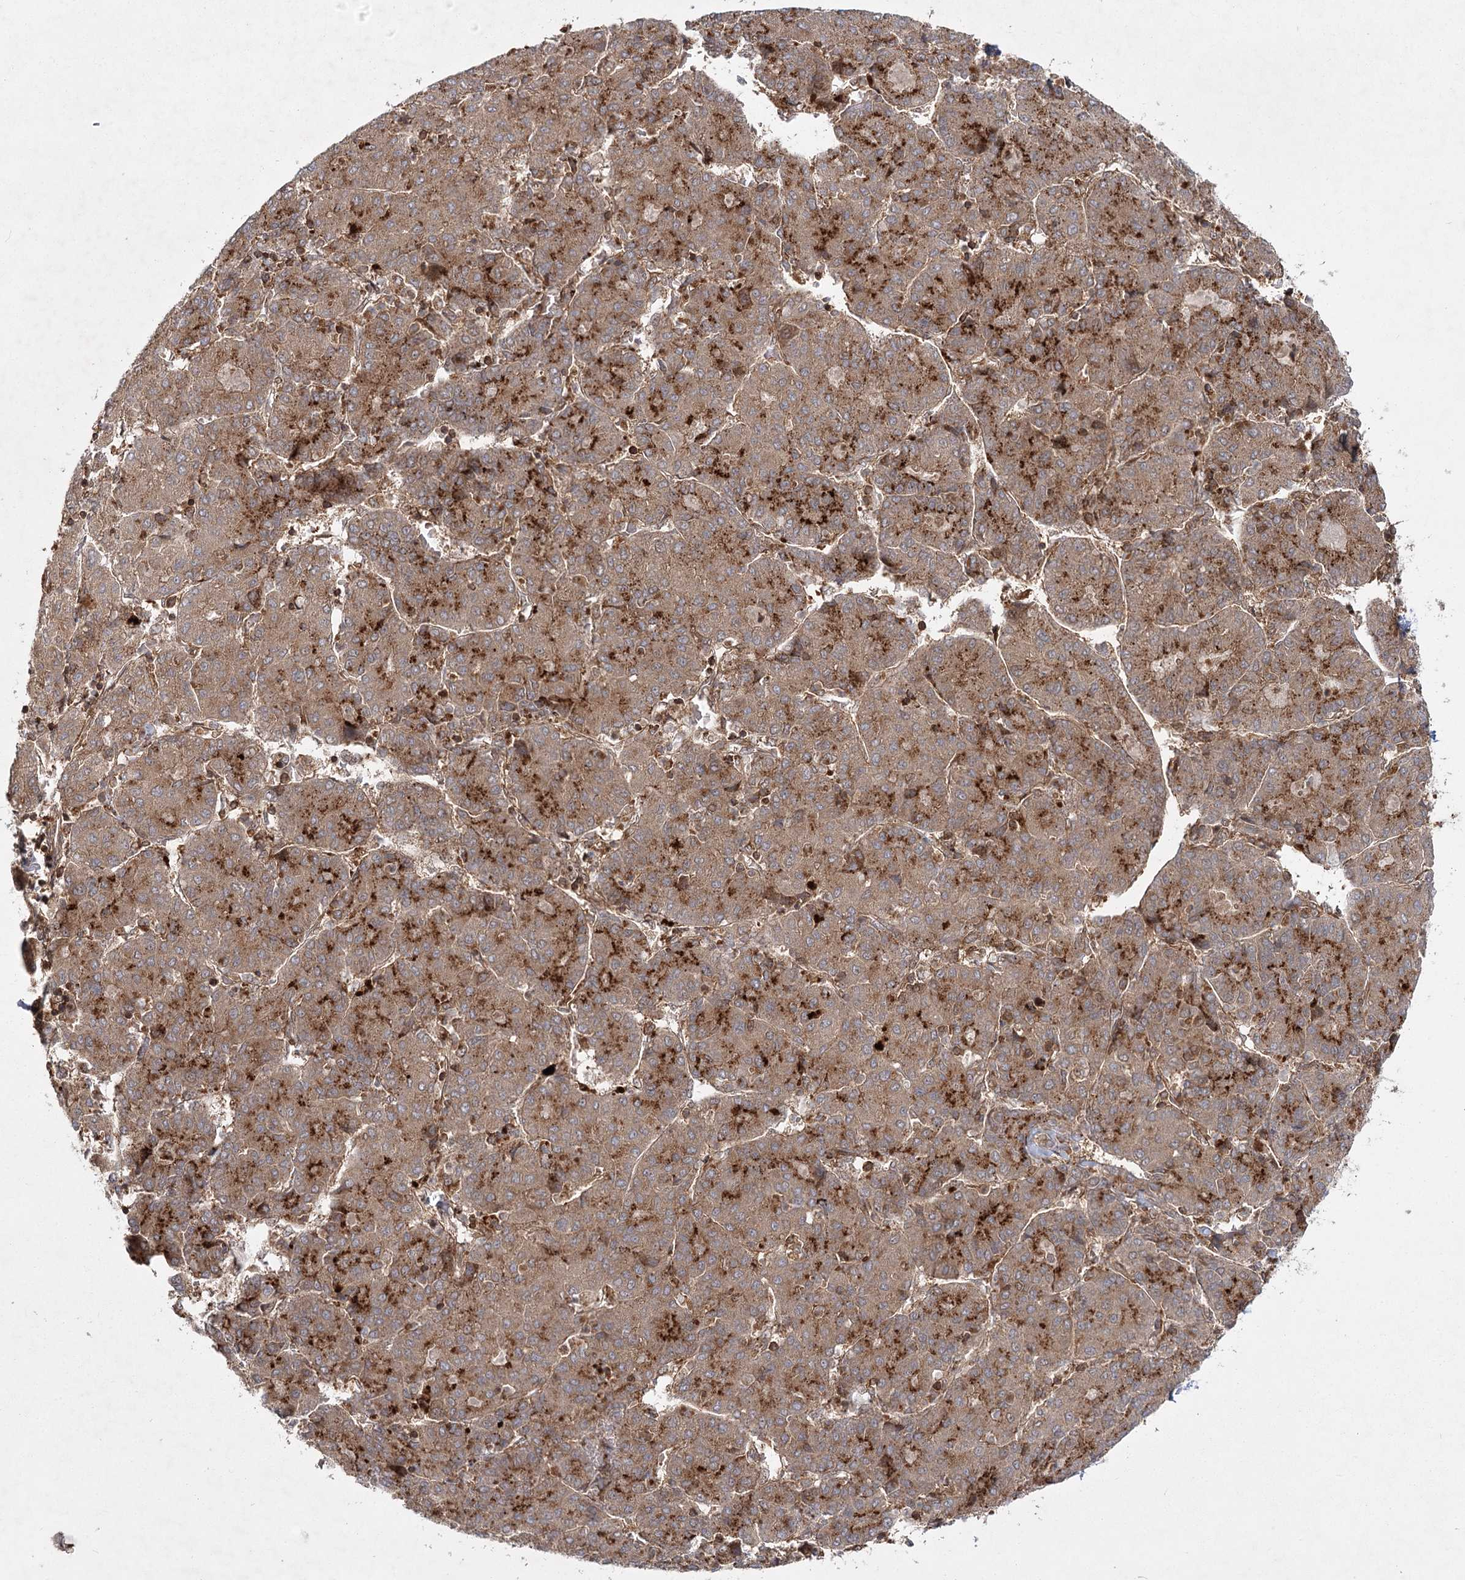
{"staining": {"intensity": "moderate", "quantity": ">75%", "location": "cytoplasmic/membranous"}, "tissue": "liver cancer", "cell_type": "Tumor cells", "image_type": "cancer", "snomed": [{"axis": "morphology", "description": "Carcinoma, Hepatocellular, NOS"}, {"axis": "topography", "description": "Liver"}], "caption": "Human liver cancer stained with a protein marker shows moderate staining in tumor cells.", "gene": "MDFIC", "patient": {"sex": "male", "age": 65}}